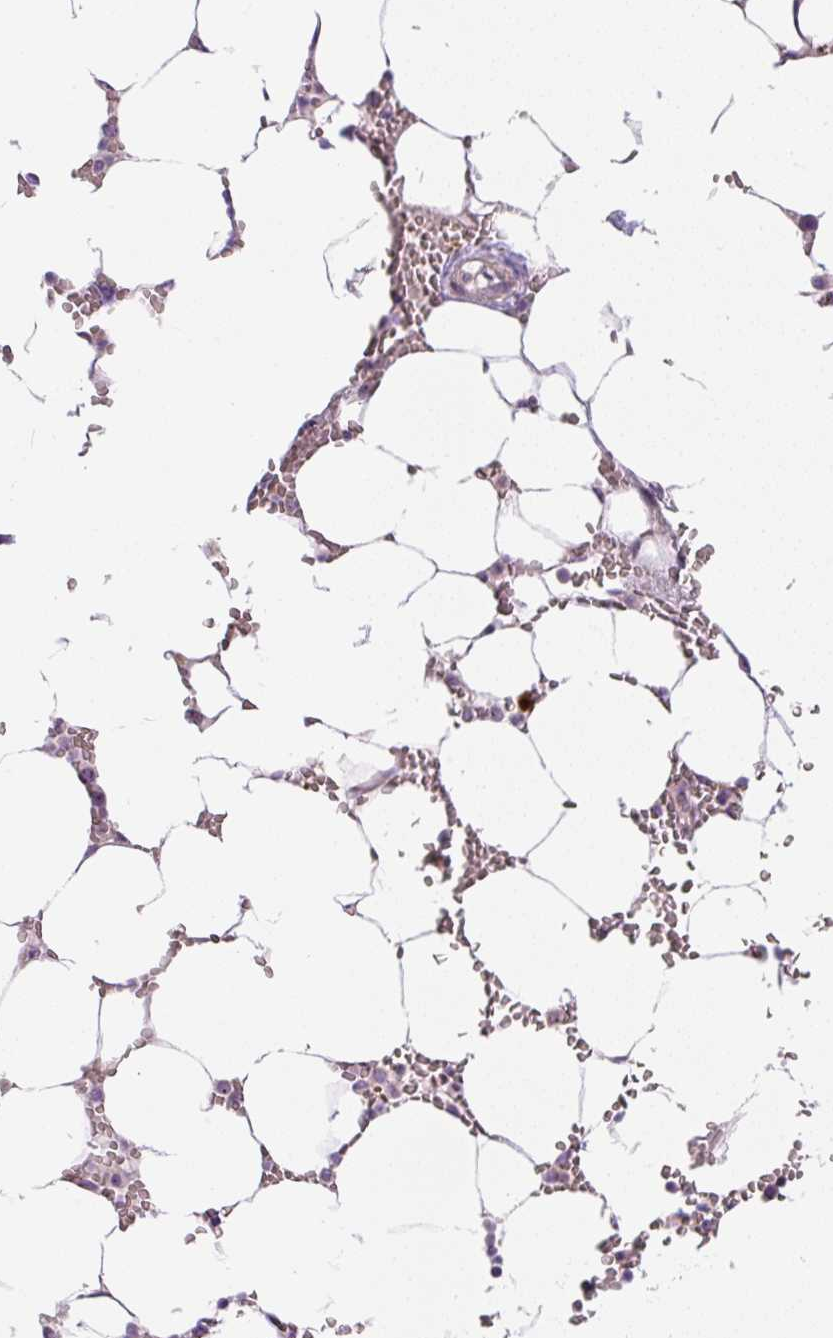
{"staining": {"intensity": "negative", "quantity": "none", "location": "none"}, "tissue": "bone marrow", "cell_type": "Hematopoietic cells", "image_type": "normal", "snomed": [{"axis": "morphology", "description": "Normal tissue, NOS"}, {"axis": "topography", "description": "Bone marrow"}], "caption": "Benign bone marrow was stained to show a protein in brown. There is no significant expression in hematopoietic cells. The staining is performed using DAB (3,3'-diaminobenzidine) brown chromogen with nuclei counter-stained in using hematoxylin.", "gene": "TMEM151B", "patient": {"sex": "male", "age": 64}}